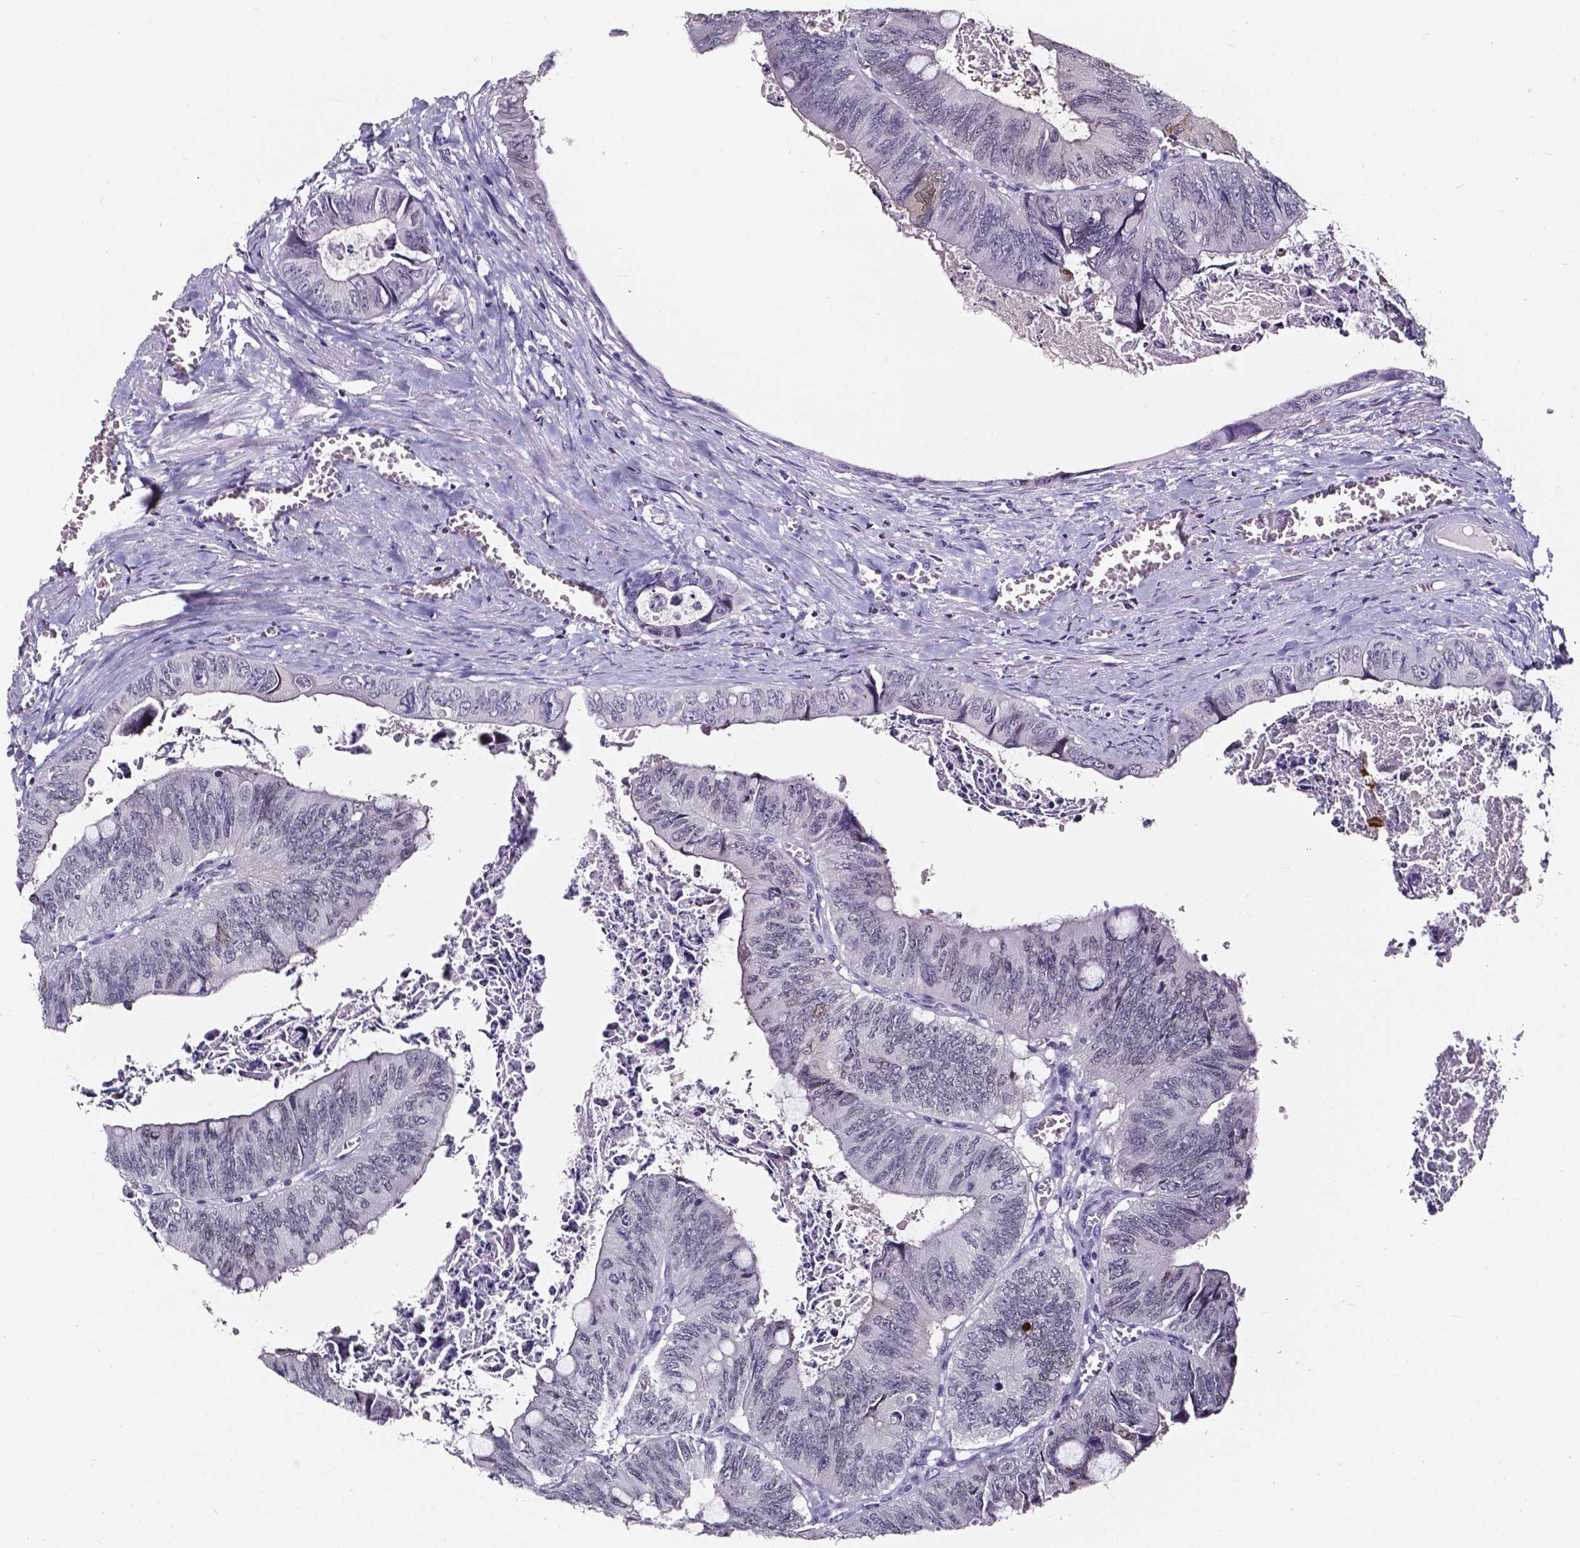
{"staining": {"intensity": "negative", "quantity": "none", "location": "none"}, "tissue": "colorectal cancer", "cell_type": "Tumor cells", "image_type": "cancer", "snomed": [{"axis": "morphology", "description": "Adenocarcinoma, NOS"}, {"axis": "topography", "description": "Colon"}], "caption": "High power microscopy micrograph of an IHC photomicrograph of colorectal adenocarcinoma, revealing no significant positivity in tumor cells. The staining was performed using DAB to visualize the protein expression in brown, while the nuclei were stained in blue with hematoxylin (Magnification: 20x).", "gene": "AKR1B10", "patient": {"sex": "female", "age": 84}}